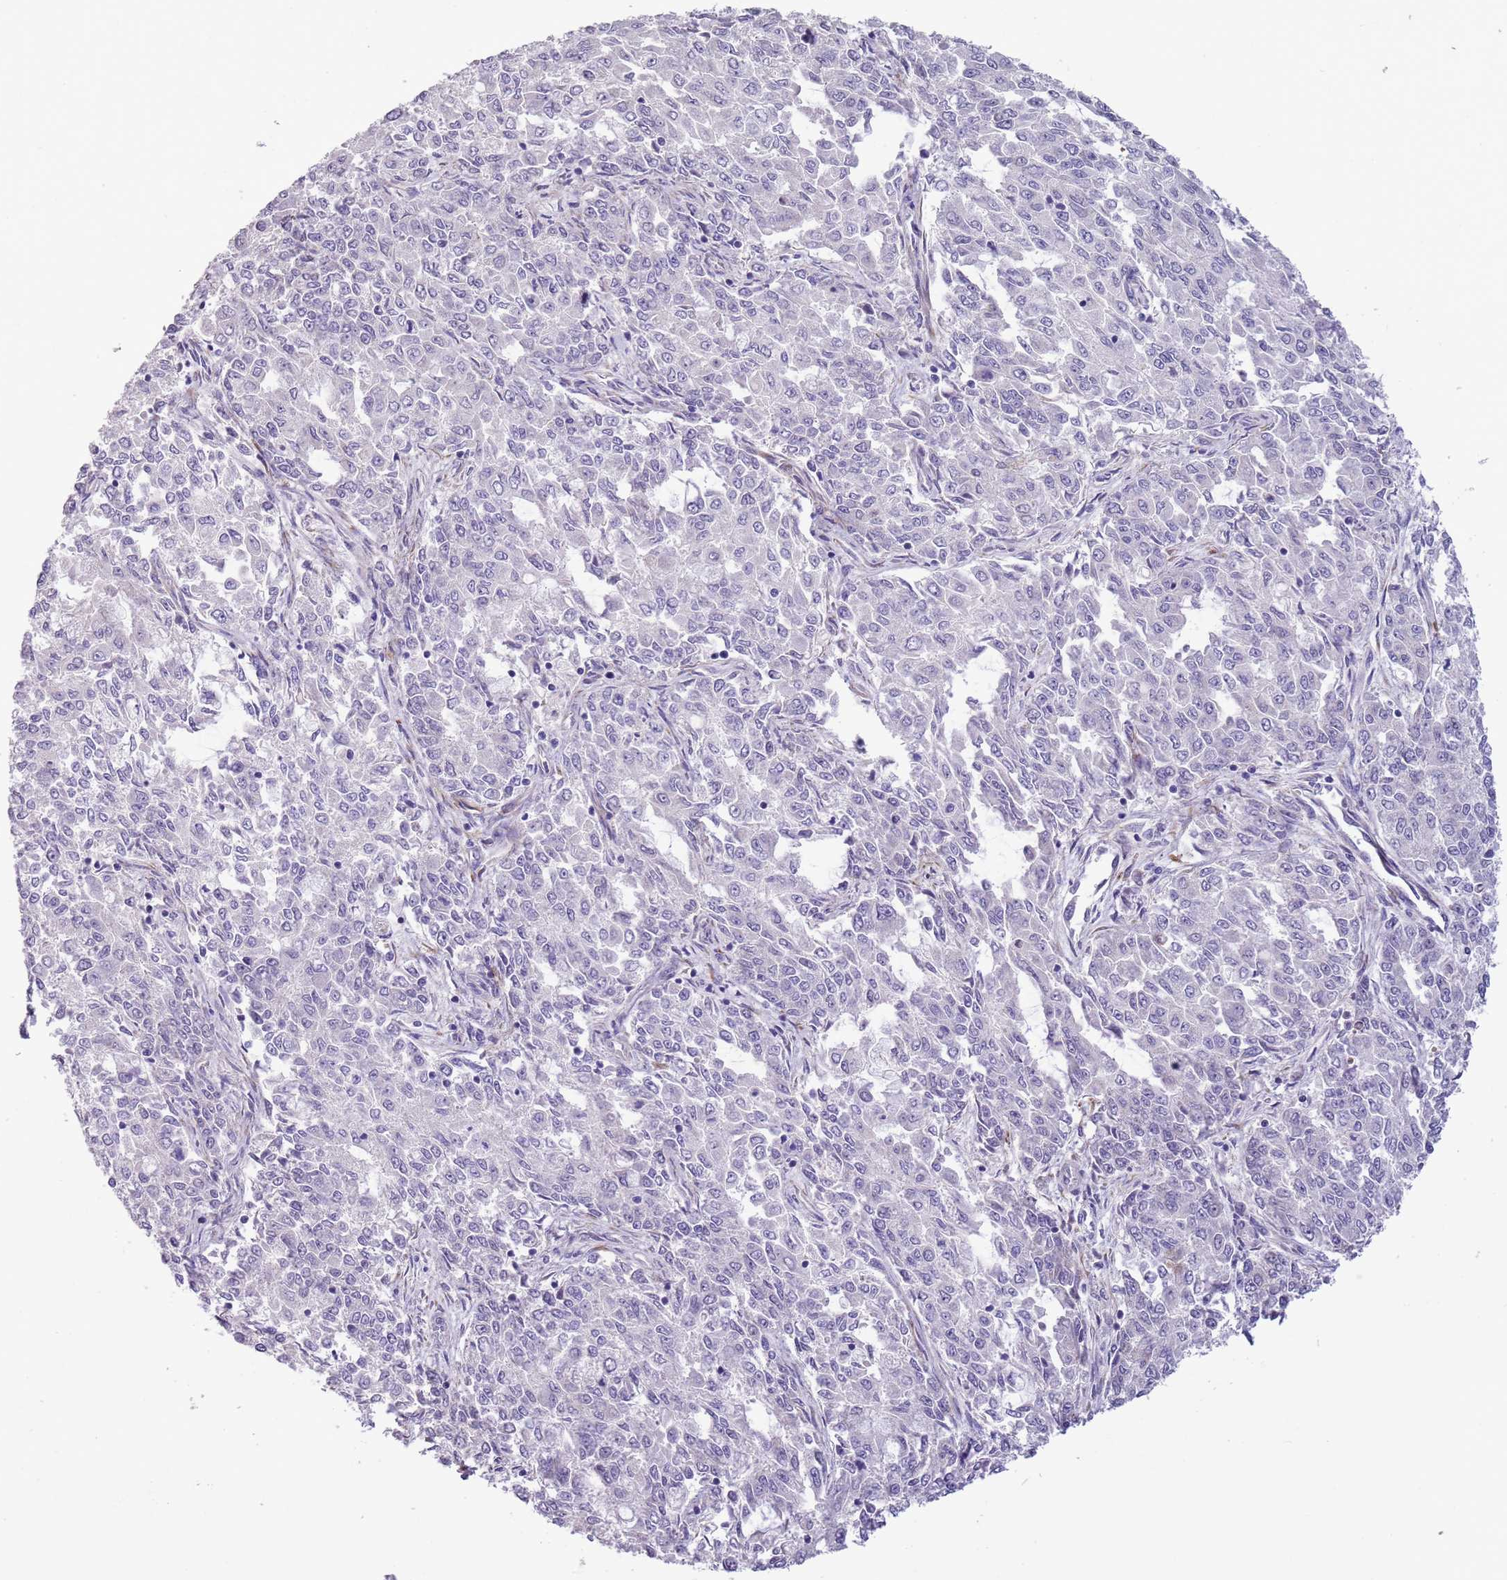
{"staining": {"intensity": "negative", "quantity": "none", "location": "none"}, "tissue": "endometrial cancer", "cell_type": "Tumor cells", "image_type": "cancer", "snomed": [{"axis": "morphology", "description": "Adenocarcinoma, NOS"}, {"axis": "topography", "description": "Endometrium"}], "caption": "High power microscopy photomicrograph of an immunohistochemistry (IHC) photomicrograph of endometrial cancer, revealing no significant expression in tumor cells. (Brightfield microscopy of DAB (3,3'-diaminobenzidine) immunohistochemistry (IHC) at high magnification).", "gene": "MRPL32", "patient": {"sex": "female", "age": 50}}